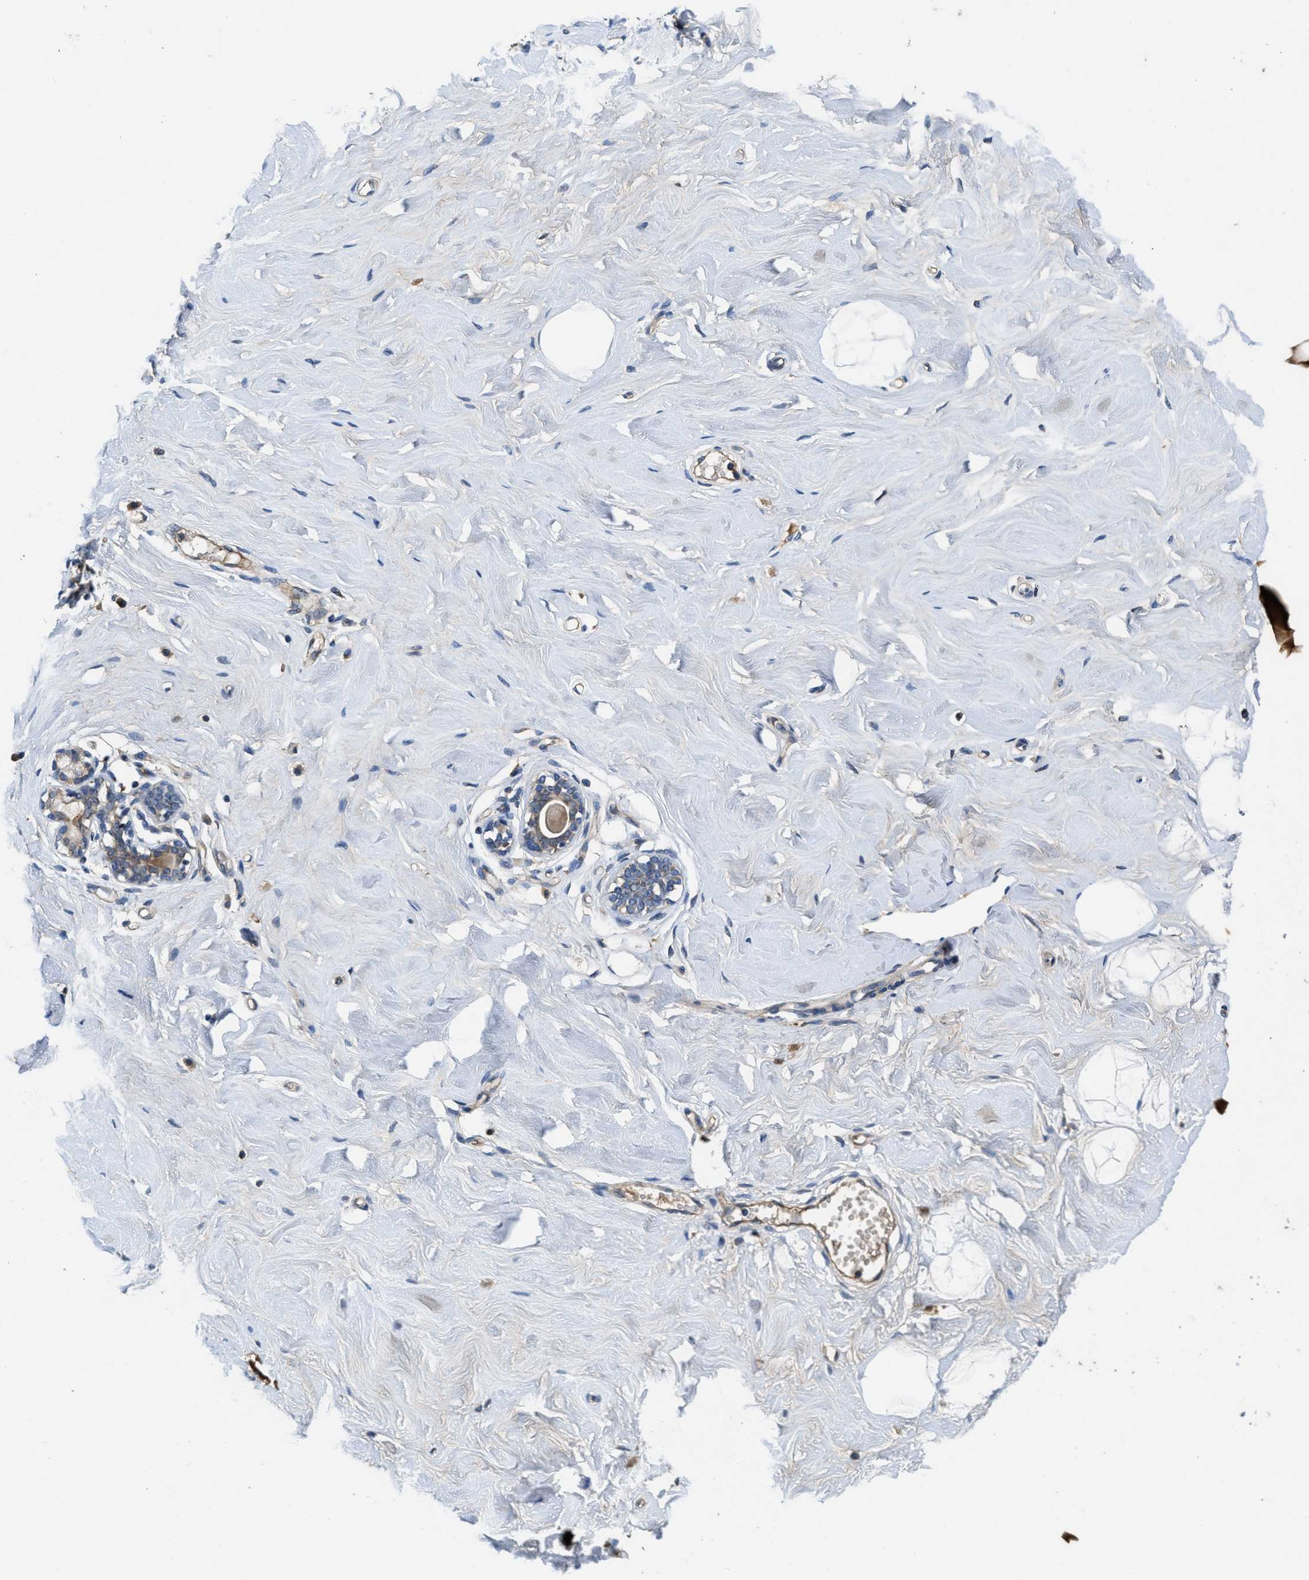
{"staining": {"intensity": "negative", "quantity": "none", "location": "none"}, "tissue": "breast", "cell_type": "Adipocytes", "image_type": "normal", "snomed": [{"axis": "morphology", "description": "Normal tissue, NOS"}, {"axis": "topography", "description": "Breast"}], "caption": "Immunohistochemistry photomicrograph of normal human breast stained for a protein (brown), which displays no positivity in adipocytes.", "gene": "GALK1", "patient": {"sex": "female", "age": 23}}